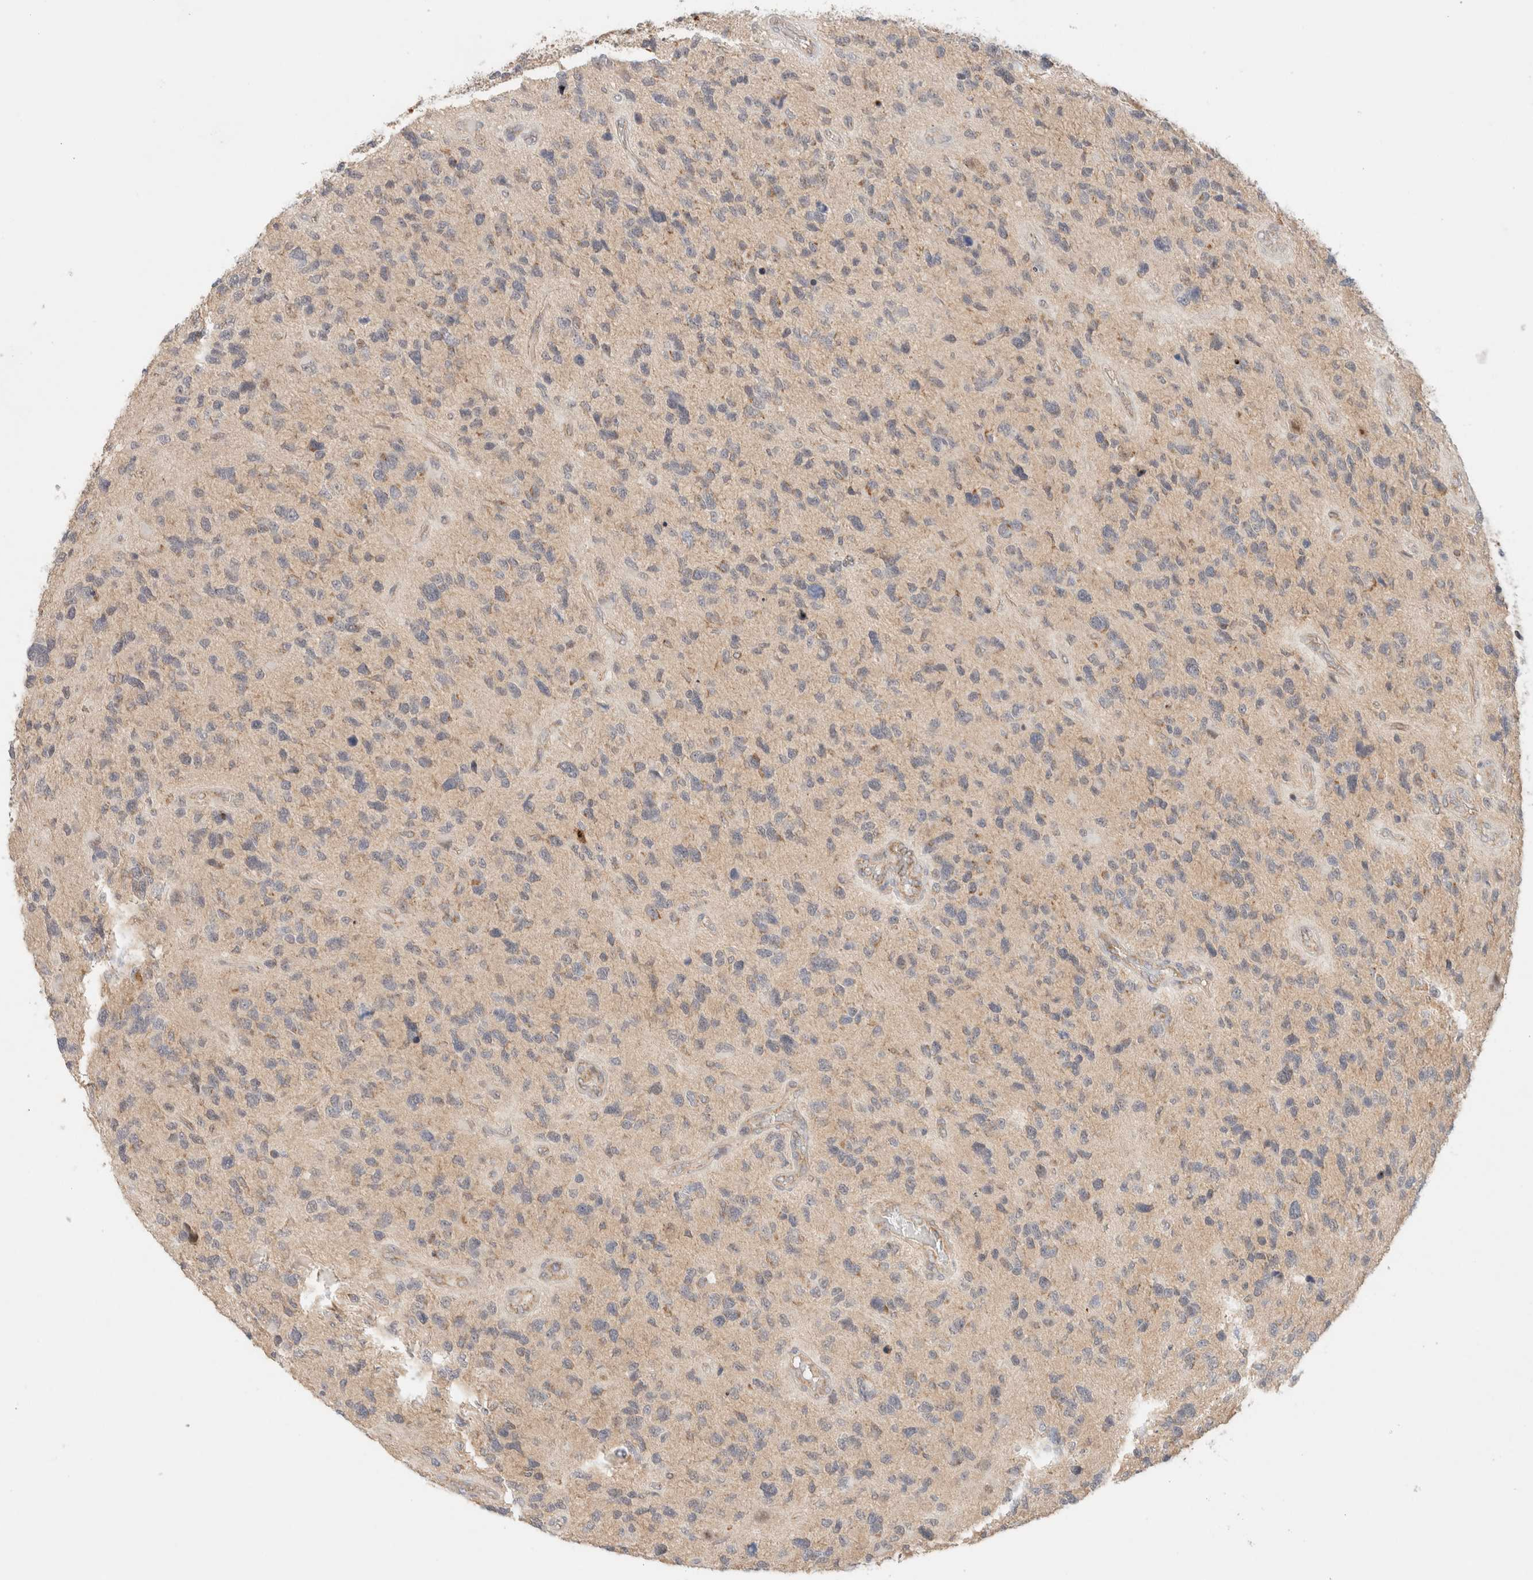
{"staining": {"intensity": "weak", "quantity": "25%-75%", "location": "cytoplasmic/membranous"}, "tissue": "glioma", "cell_type": "Tumor cells", "image_type": "cancer", "snomed": [{"axis": "morphology", "description": "Glioma, malignant, High grade"}, {"axis": "topography", "description": "Brain"}], "caption": "DAB (3,3'-diaminobenzidine) immunohistochemical staining of human glioma reveals weak cytoplasmic/membranous protein staining in about 25%-75% of tumor cells. (IHC, brightfield microscopy, high magnification).", "gene": "MRM3", "patient": {"sex": "female", "age": 58}}